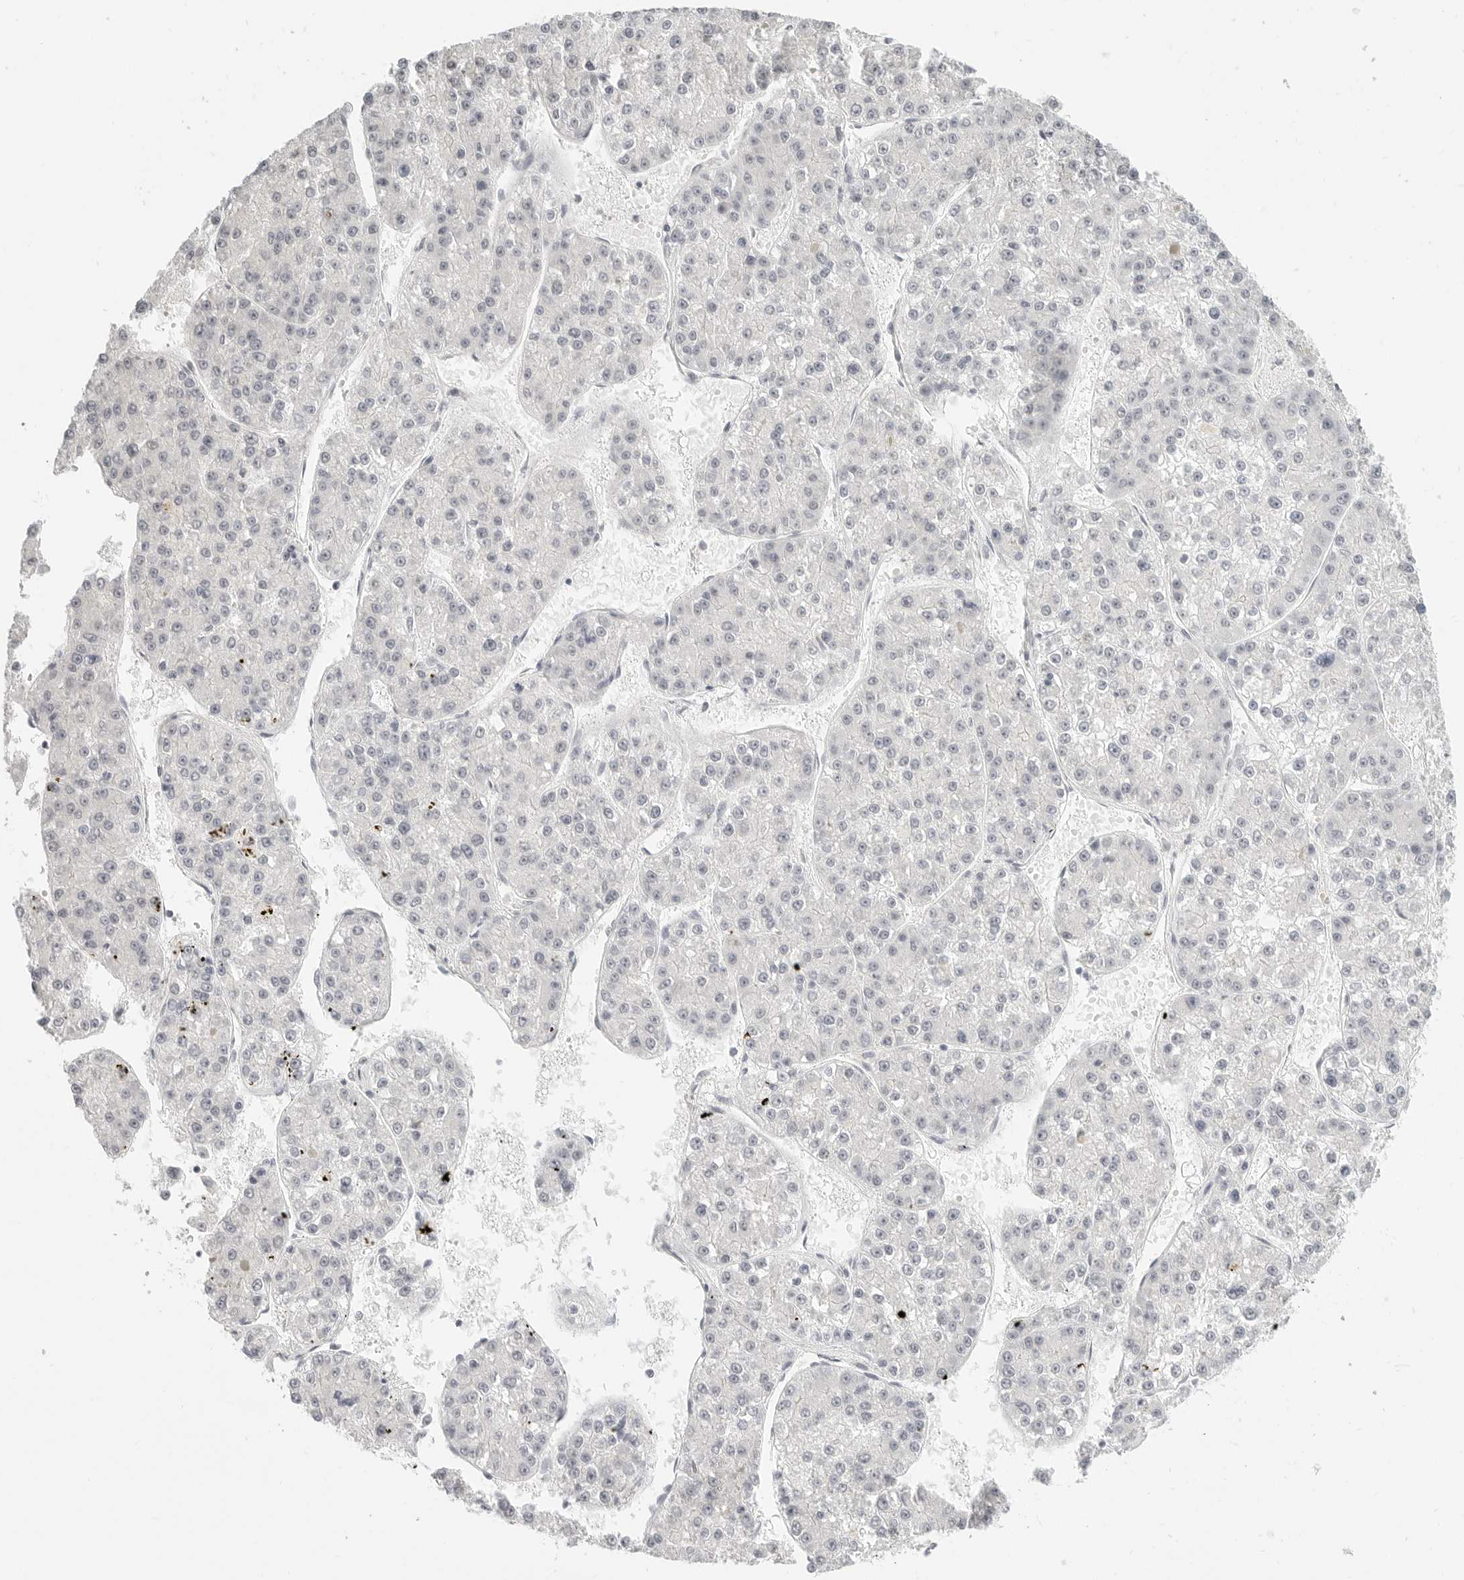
{"staining": {"intensity": "negative", "quantity": "none", "location": "none"}, "tissue": "liver cancer", "cell_type": "Tumor cells", "image_type": "cancer", "snomed": [{"axis": "morphology", "description": "Carcinoma, Hepatocellular, NOS"}, {"axis": "topography", "description": "Liver"}], "caption": "Immunohistochemical staining of human liver cancer shows no significant positivity in tumor cells.", "gene": "KLK11", "patient": {"sex": "female", "age": 73}}